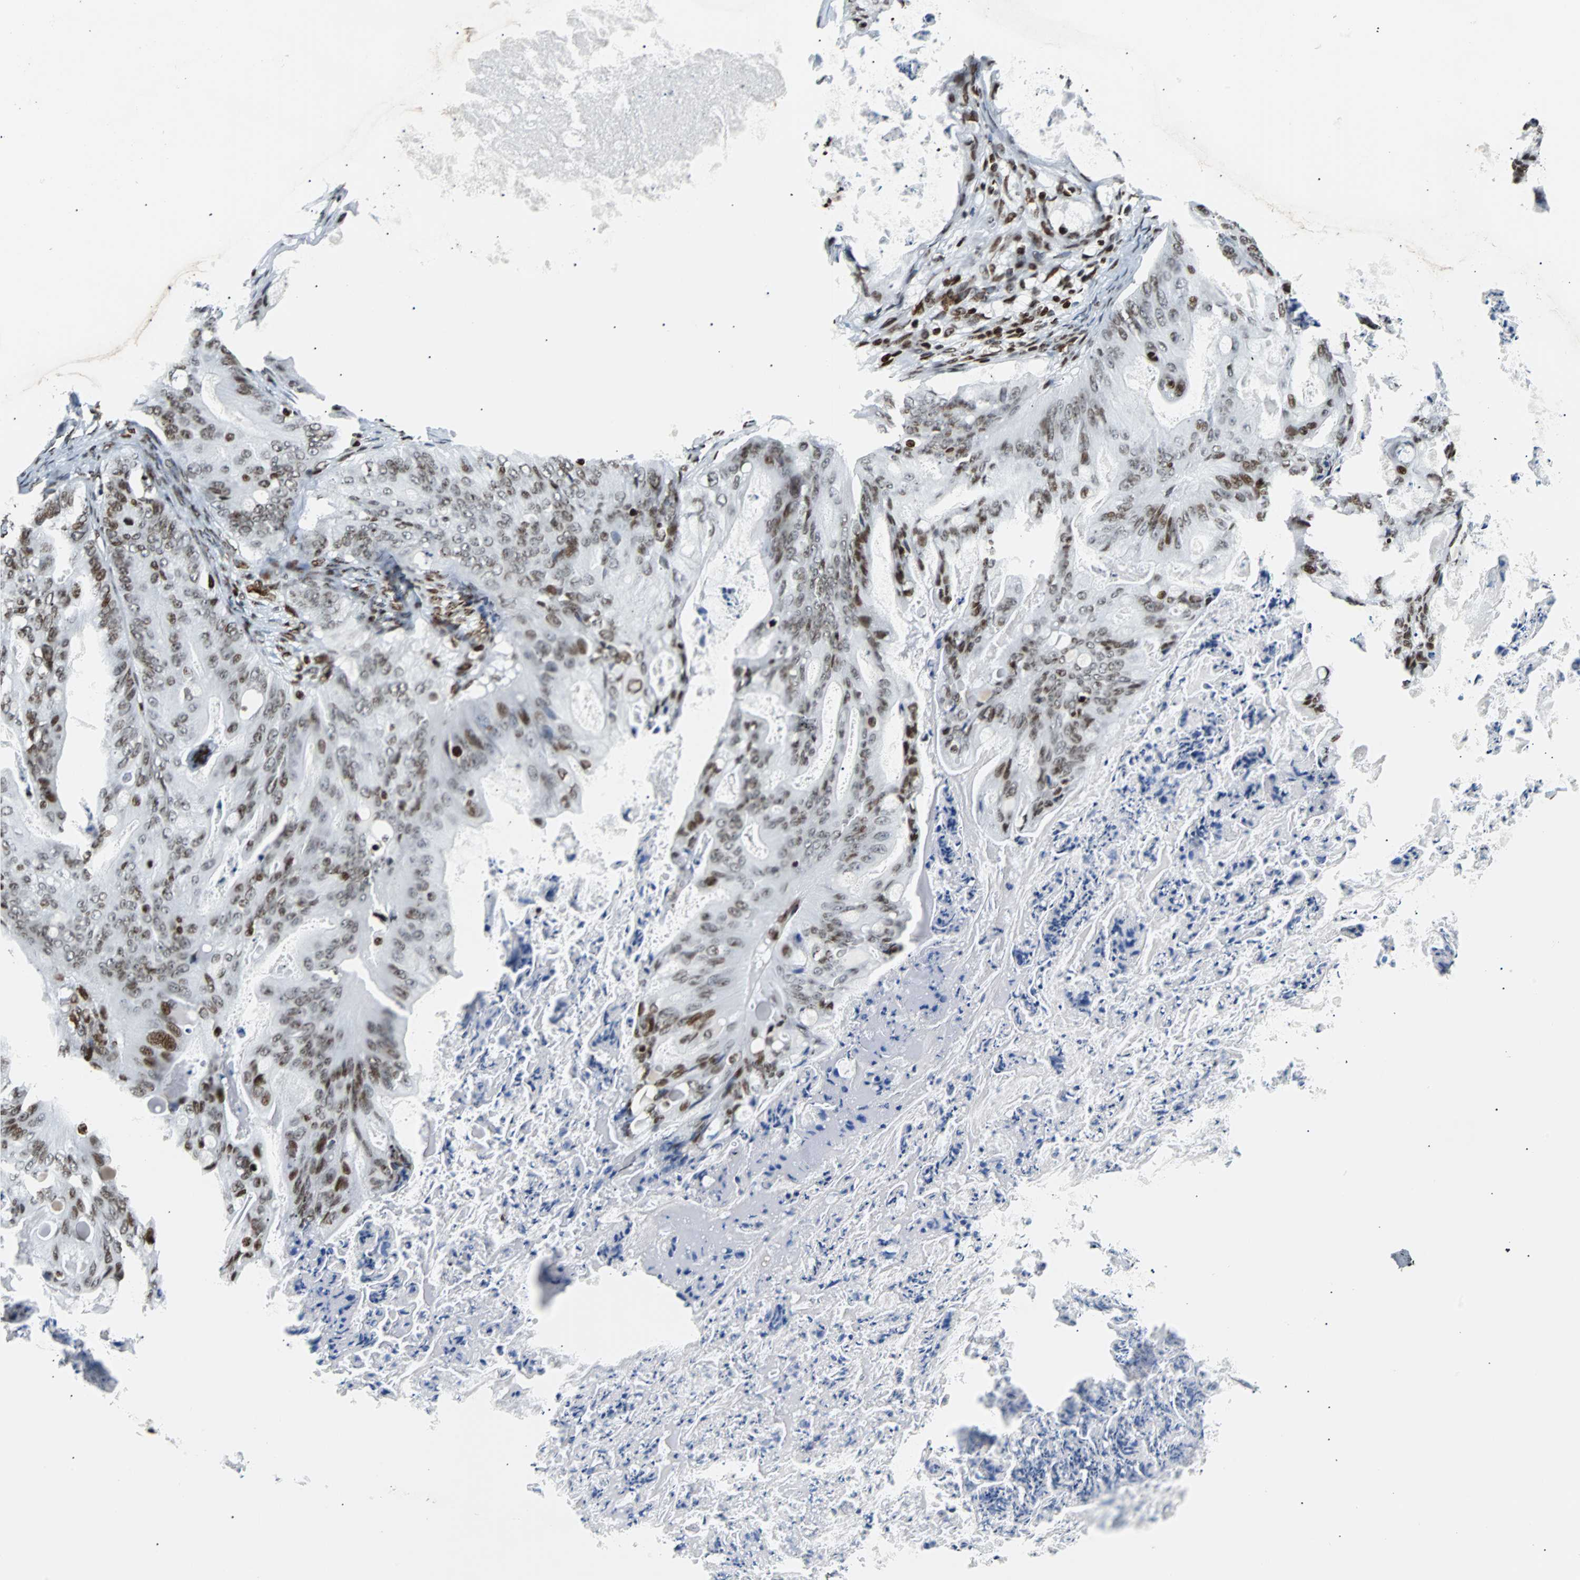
{"staining": {"intensity": "moderate", "quantity": "25%-75%", "location": "nuclear"}, "tissue": "ovarian cancer", "cell_type": "Tumor cells", "image_type": "cancer", "snomed": [{"axis": "morphology", "description": "Cystadenocarcinoma, mucinous, NOS"}, {"axis": "topography", "description": "Ovary"}], "caption": "A high-resolution image shows IHC staining of mucinous cystadenocarcinoma (ovarian), which reveals moderate nuclear positivity in about 25%-75% of tumor cells. The staining is performed using DAB brown chromogen to label protein expression. The nuclei are counter-stained blue using hematoxylin.", "gene": "ZNF131", "patient": {"sex": "female", "age": 36}}